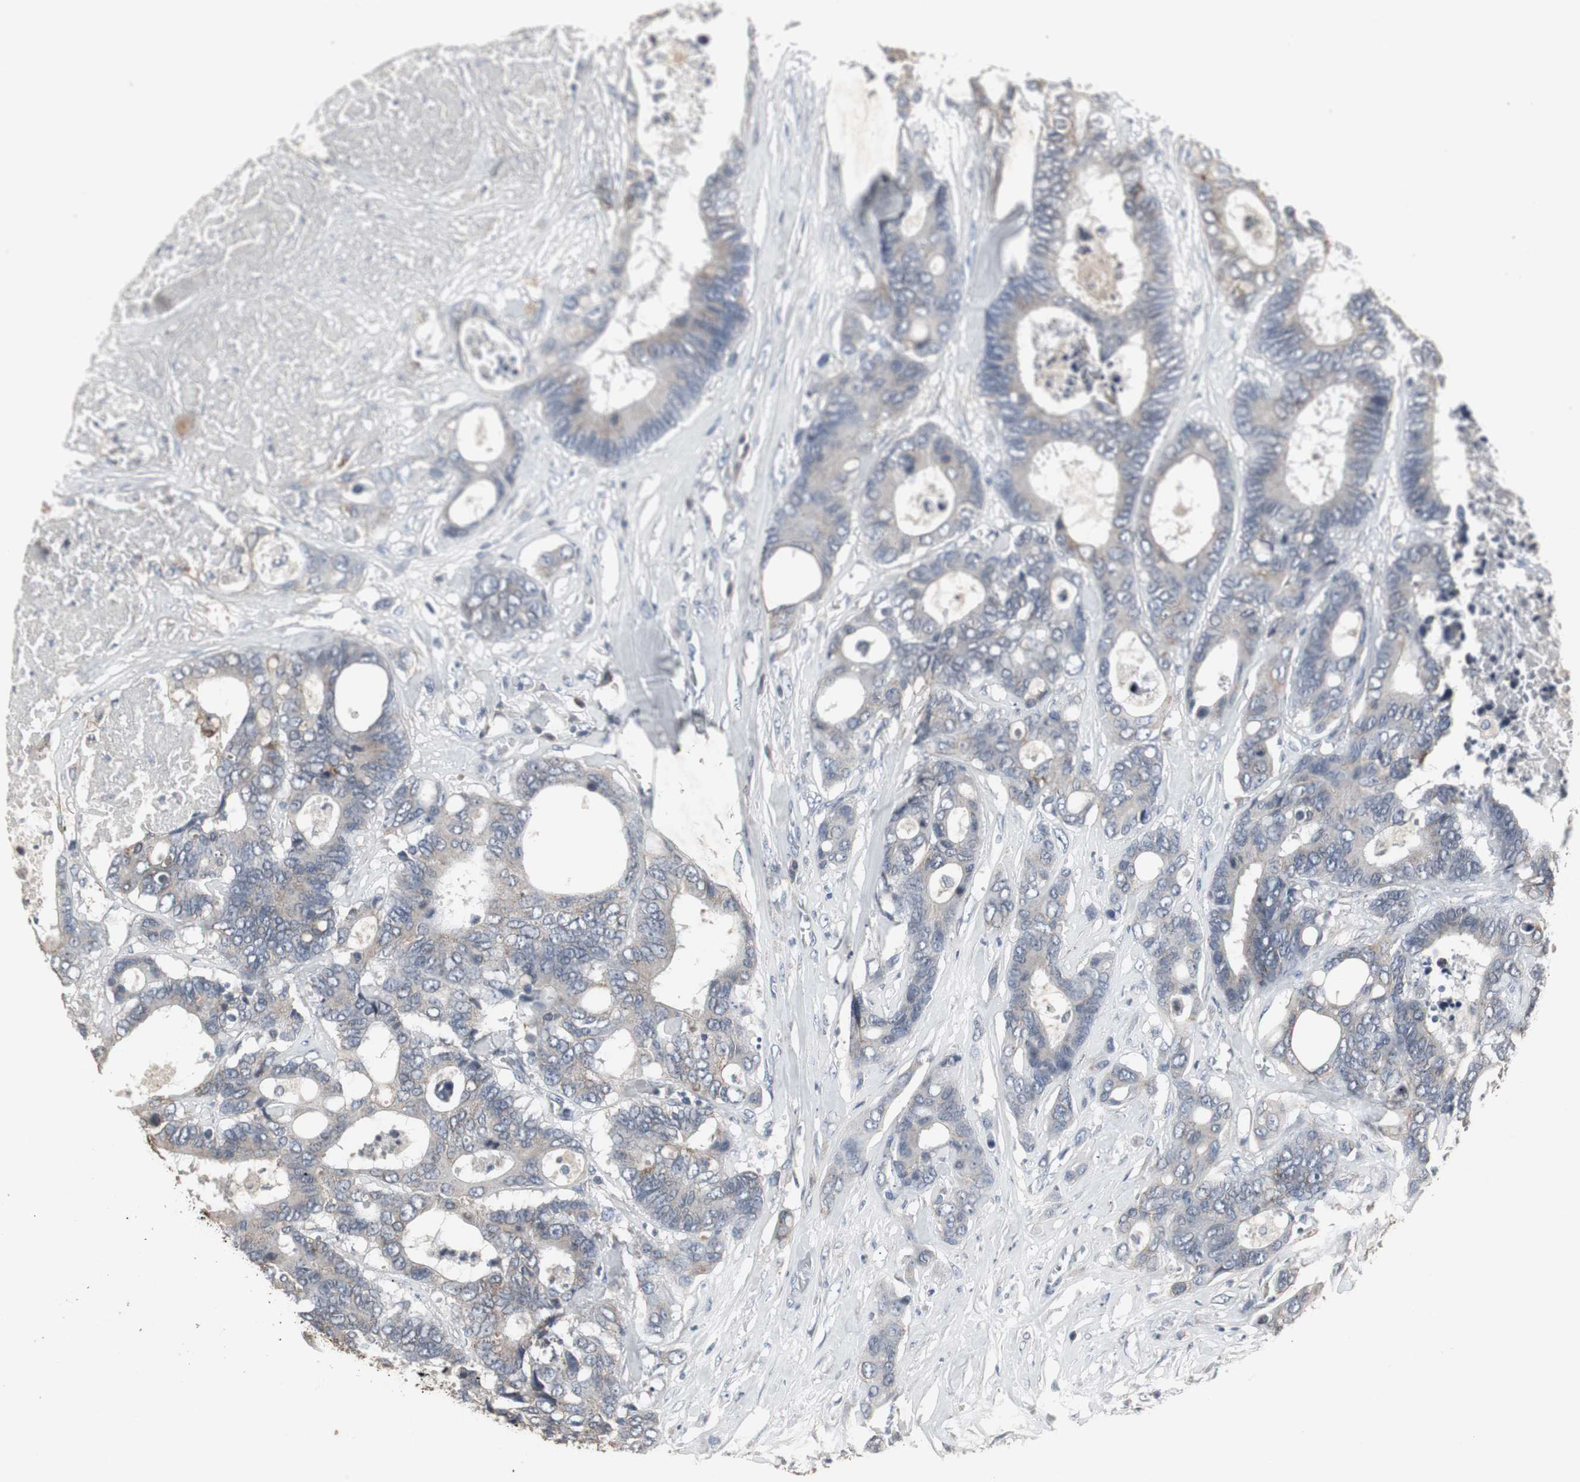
{"staining": {"intensity": "moderate", "quantity": "<25%", "location": "cytoplasmic/membranous"}, "tissue": "colorectal cancer", "cell_type": "Tumor cells", "image_type": "cancer", "snomed": [{"axis": "morphology", "description": "Adenocarcinoma, NOS"}, {"axis": "topography", "description": "Rectum"}], "caption": "Immunohistochemistry (IHC) photomicrograph of neoplastic tissue: human colorectal cancer stained using IHC shows low levels of moderate protein expression localized specifically in the cytoplasmic/membranous of tumor cells, appearing as a cytoplasmic/membranous brown color.", "gene": "ACAA1", "patient": {"sex": "male", "age": 55}}